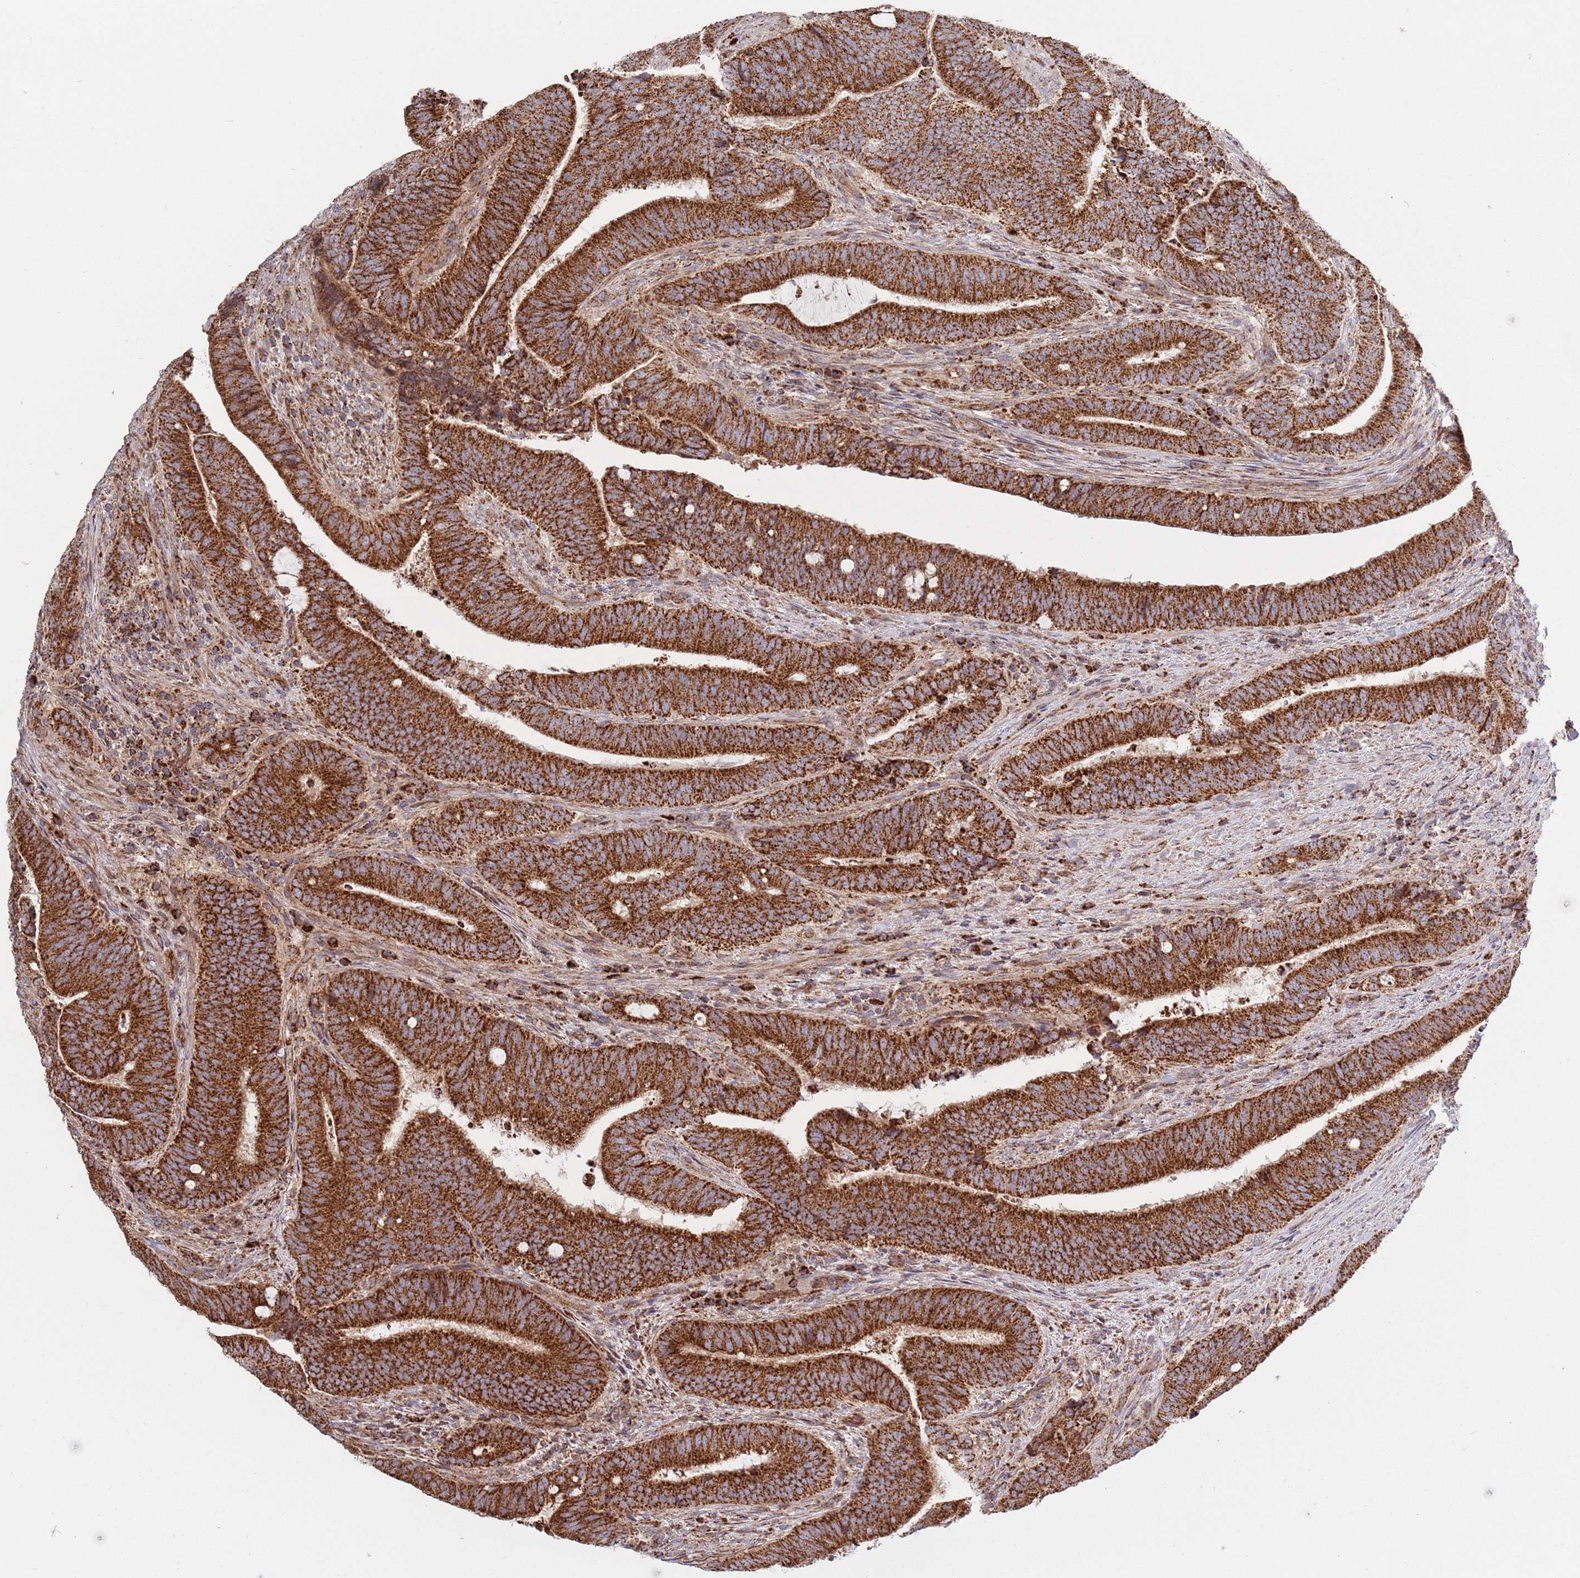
{"staining": {"intensity": "strong", "quantity": ">75%", "location": "cytoplasmic/membranous"}, "tissue": "colorectal cancer", "cell_type": "Tumor cells", "image_type": "cancer", "snomed": [{"axis": "morphology", "description": "Adenocarcinoma, NOS"}, {"axis": "topography", "description": "Colon"}], "caption": "Approximately >75% of tumor cells in human colorectal cancer (adenocarcinoma) reveal strong cytoplasmic/membranous protein expression as visualized by brown immunohistochemical staining.", "gene": "ATP5PD", "patient": {"sex": "female", "age": 43}}